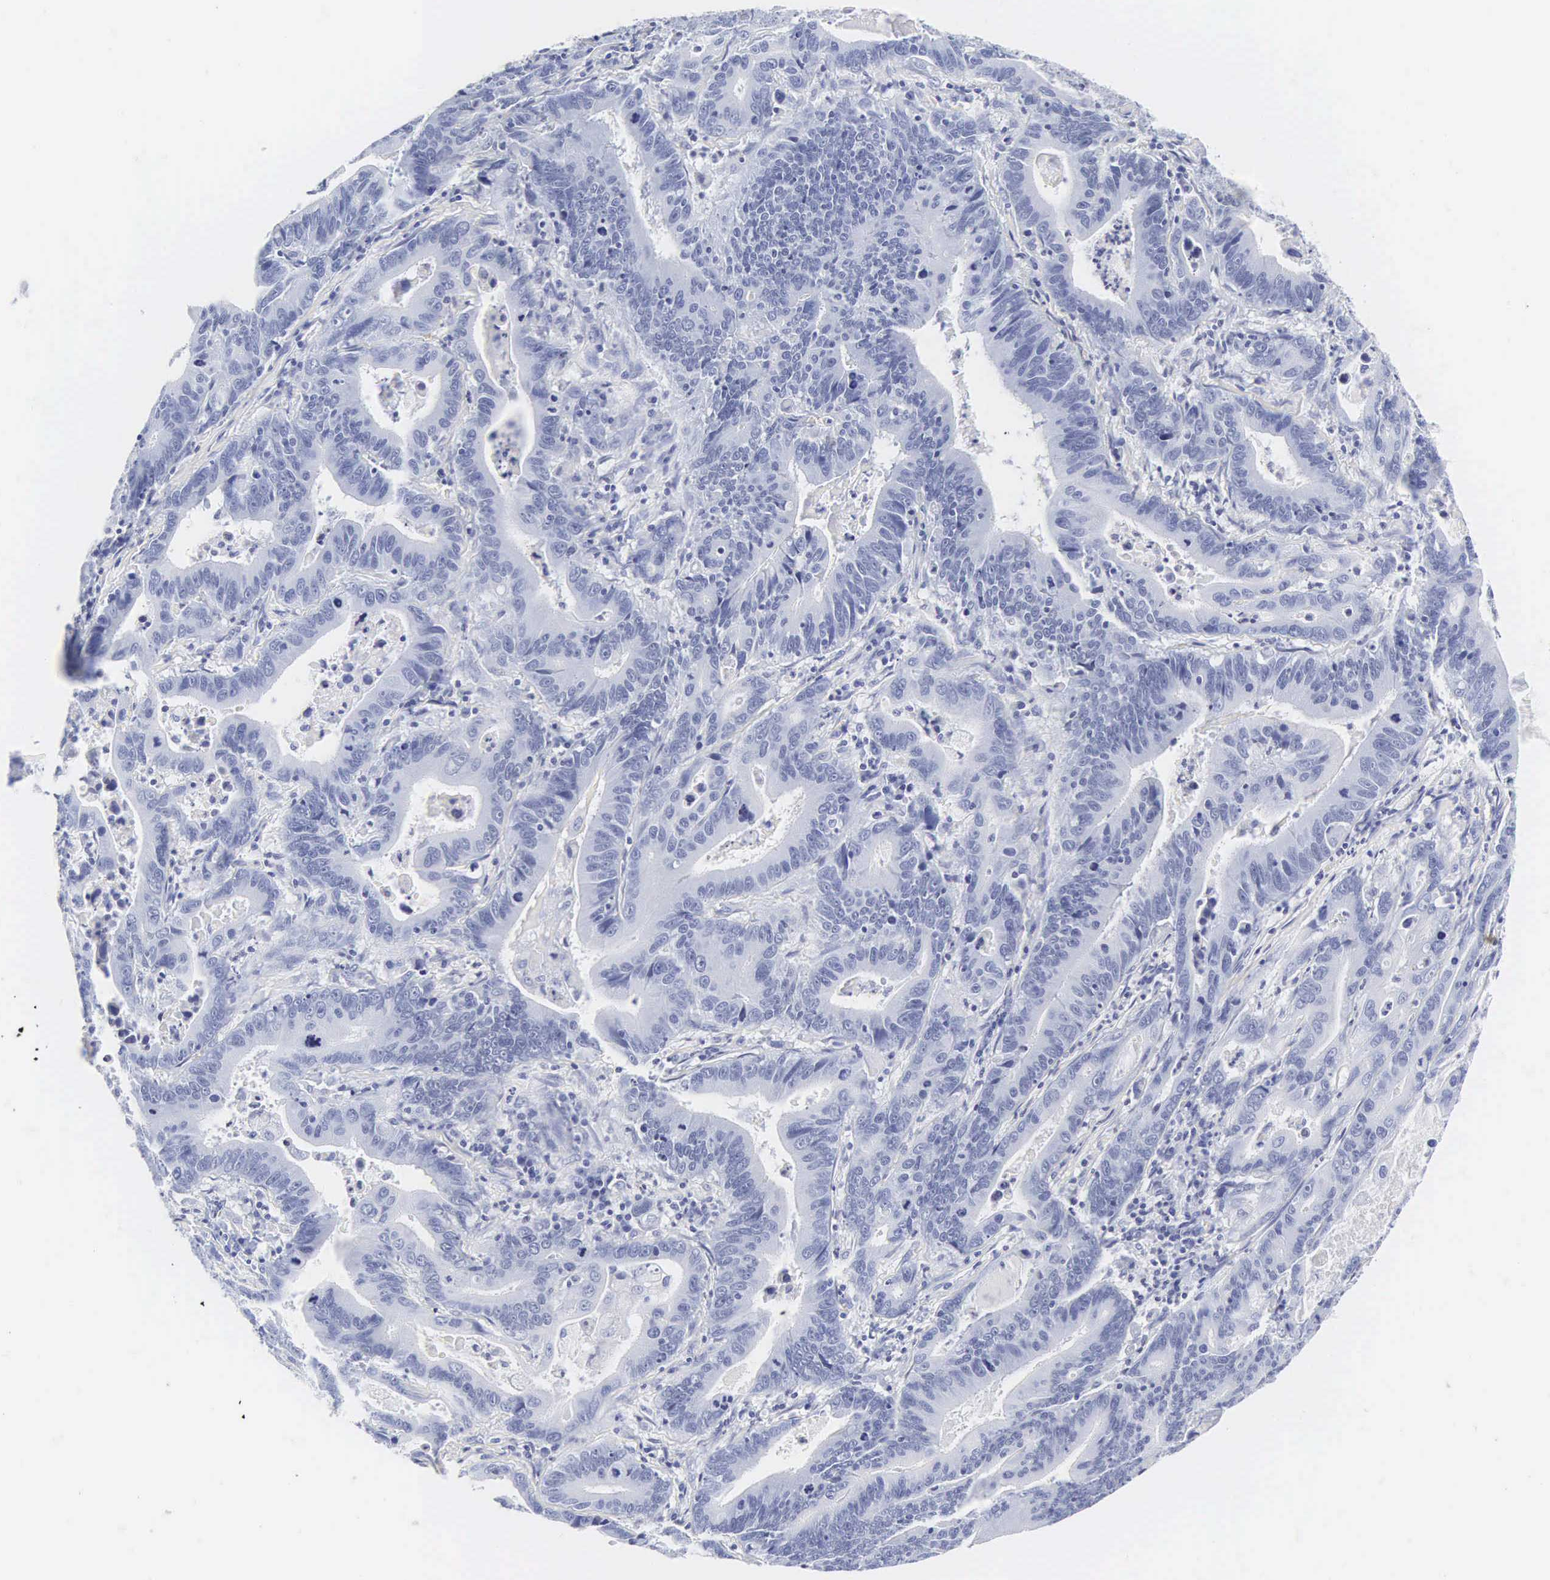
{"staining": {"intensity": "negative", "quantity": "none", "location": "none"}, "tissue": "stomach cancer", "cell_type": "Tumor cells", "image_type": "cancer", "snomed": [{"axis": "morphology", "description": "Adenocarcinoma, NOS"}, {"axis": "topography", "description": "Stomach, upper"}], "caption": "IHC photomicrograph of stomach cancer stained for a protein (brown), which demonstrates no staining in tumor cells.", "gene": "INS", "patient": {"sex": "male", "age": 63}}